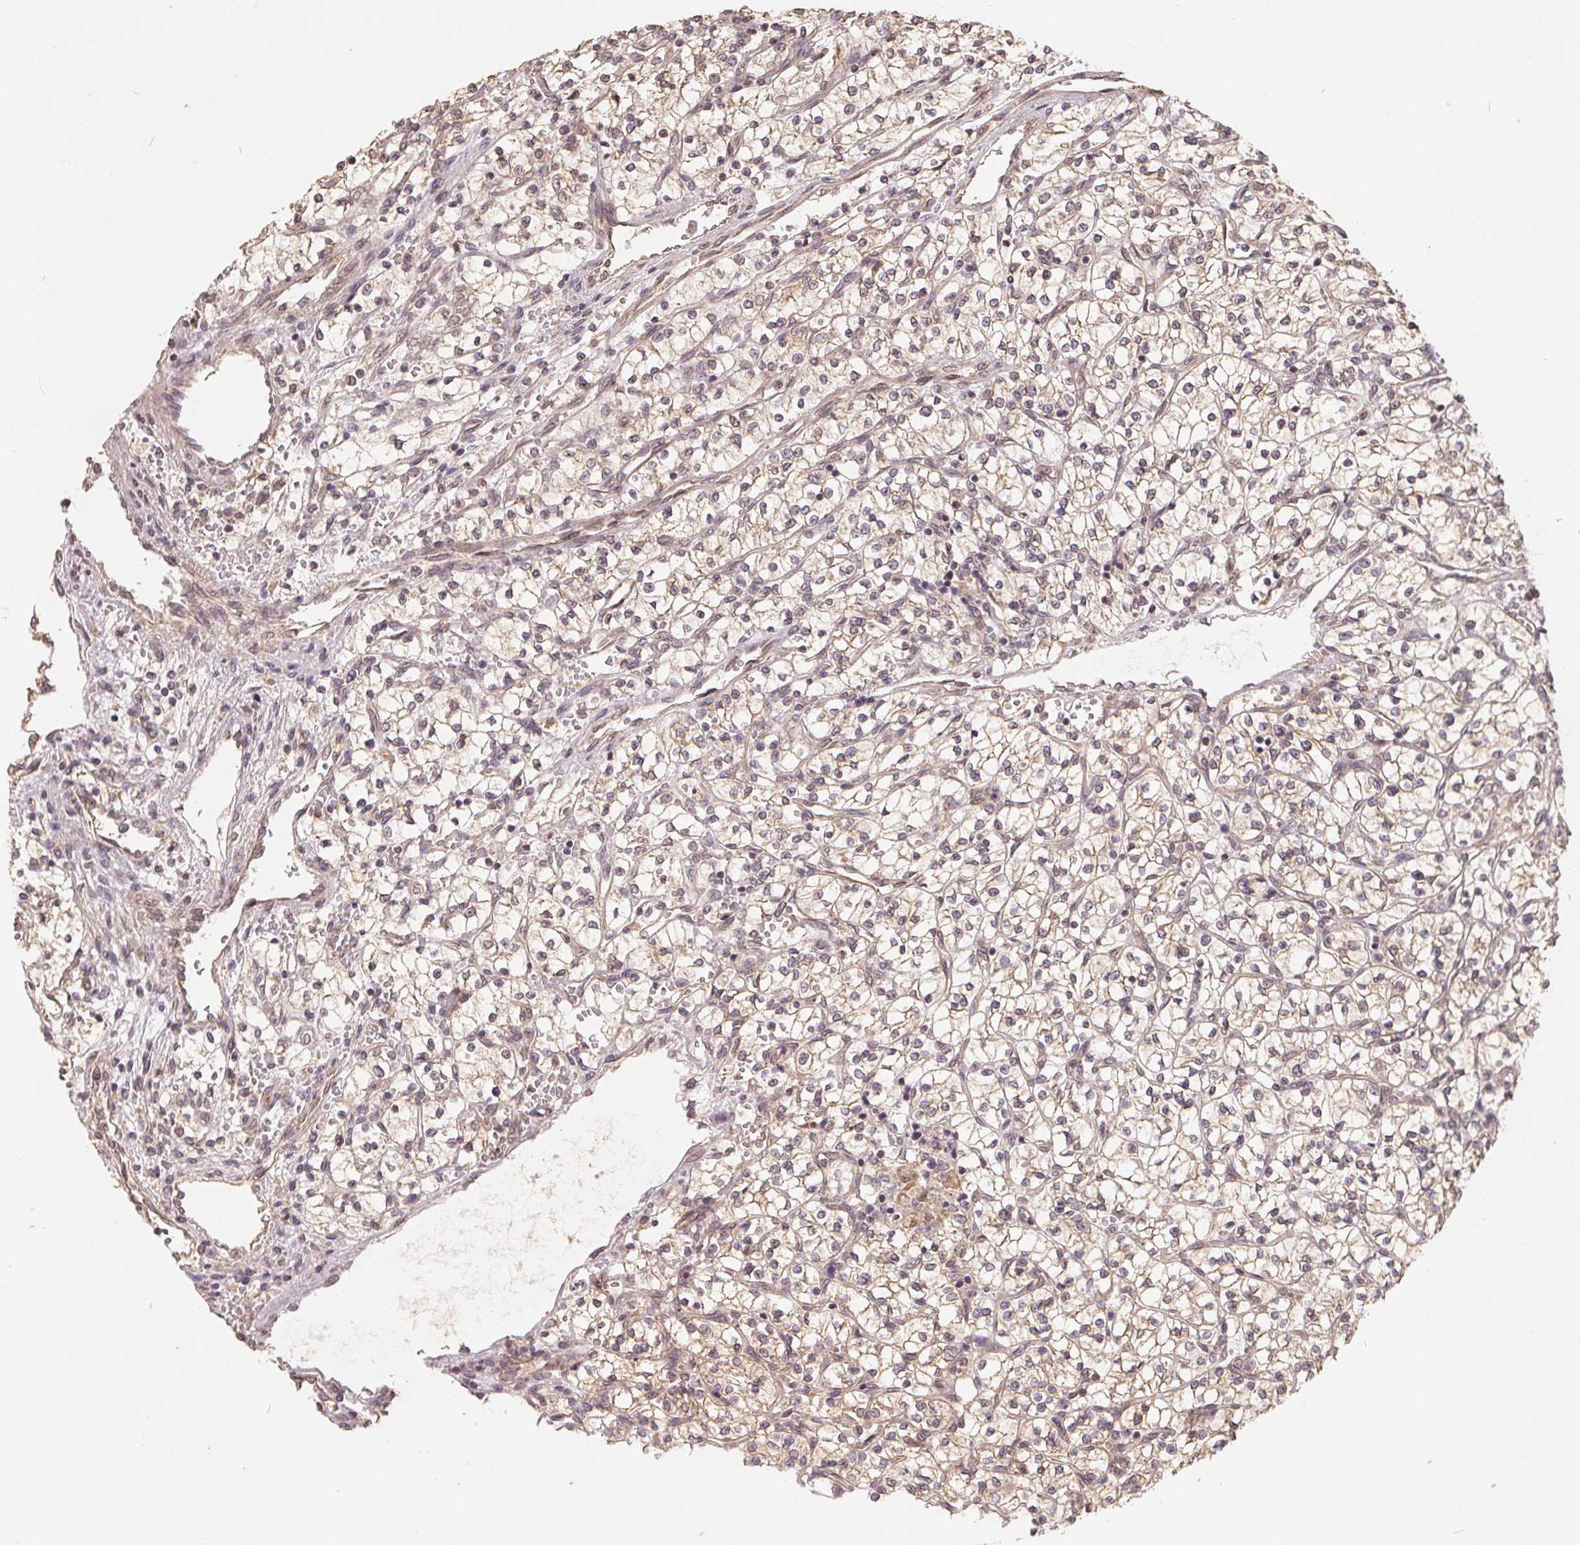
{"staining": {"intensity": "weak", "quantity": "25%-75%", "location": "cytoplasmic/membranous"}, "tissue": "renal cancer", "cell_type": "Tumor cells", "image_type": "cancer", "snomed": [{"axis": "morphology", "description": "Adenocarcinoma, NOS"}, {"axis": "topography", "description": "Kidney"}], "caption": "A brown stain highlights weak cytoplasmic/membranous staining of a protein in human adenocarcinoma (renal) tumor cells.", "gene": "CDIPT", "patient": {"sex": "female", "age": 64}}